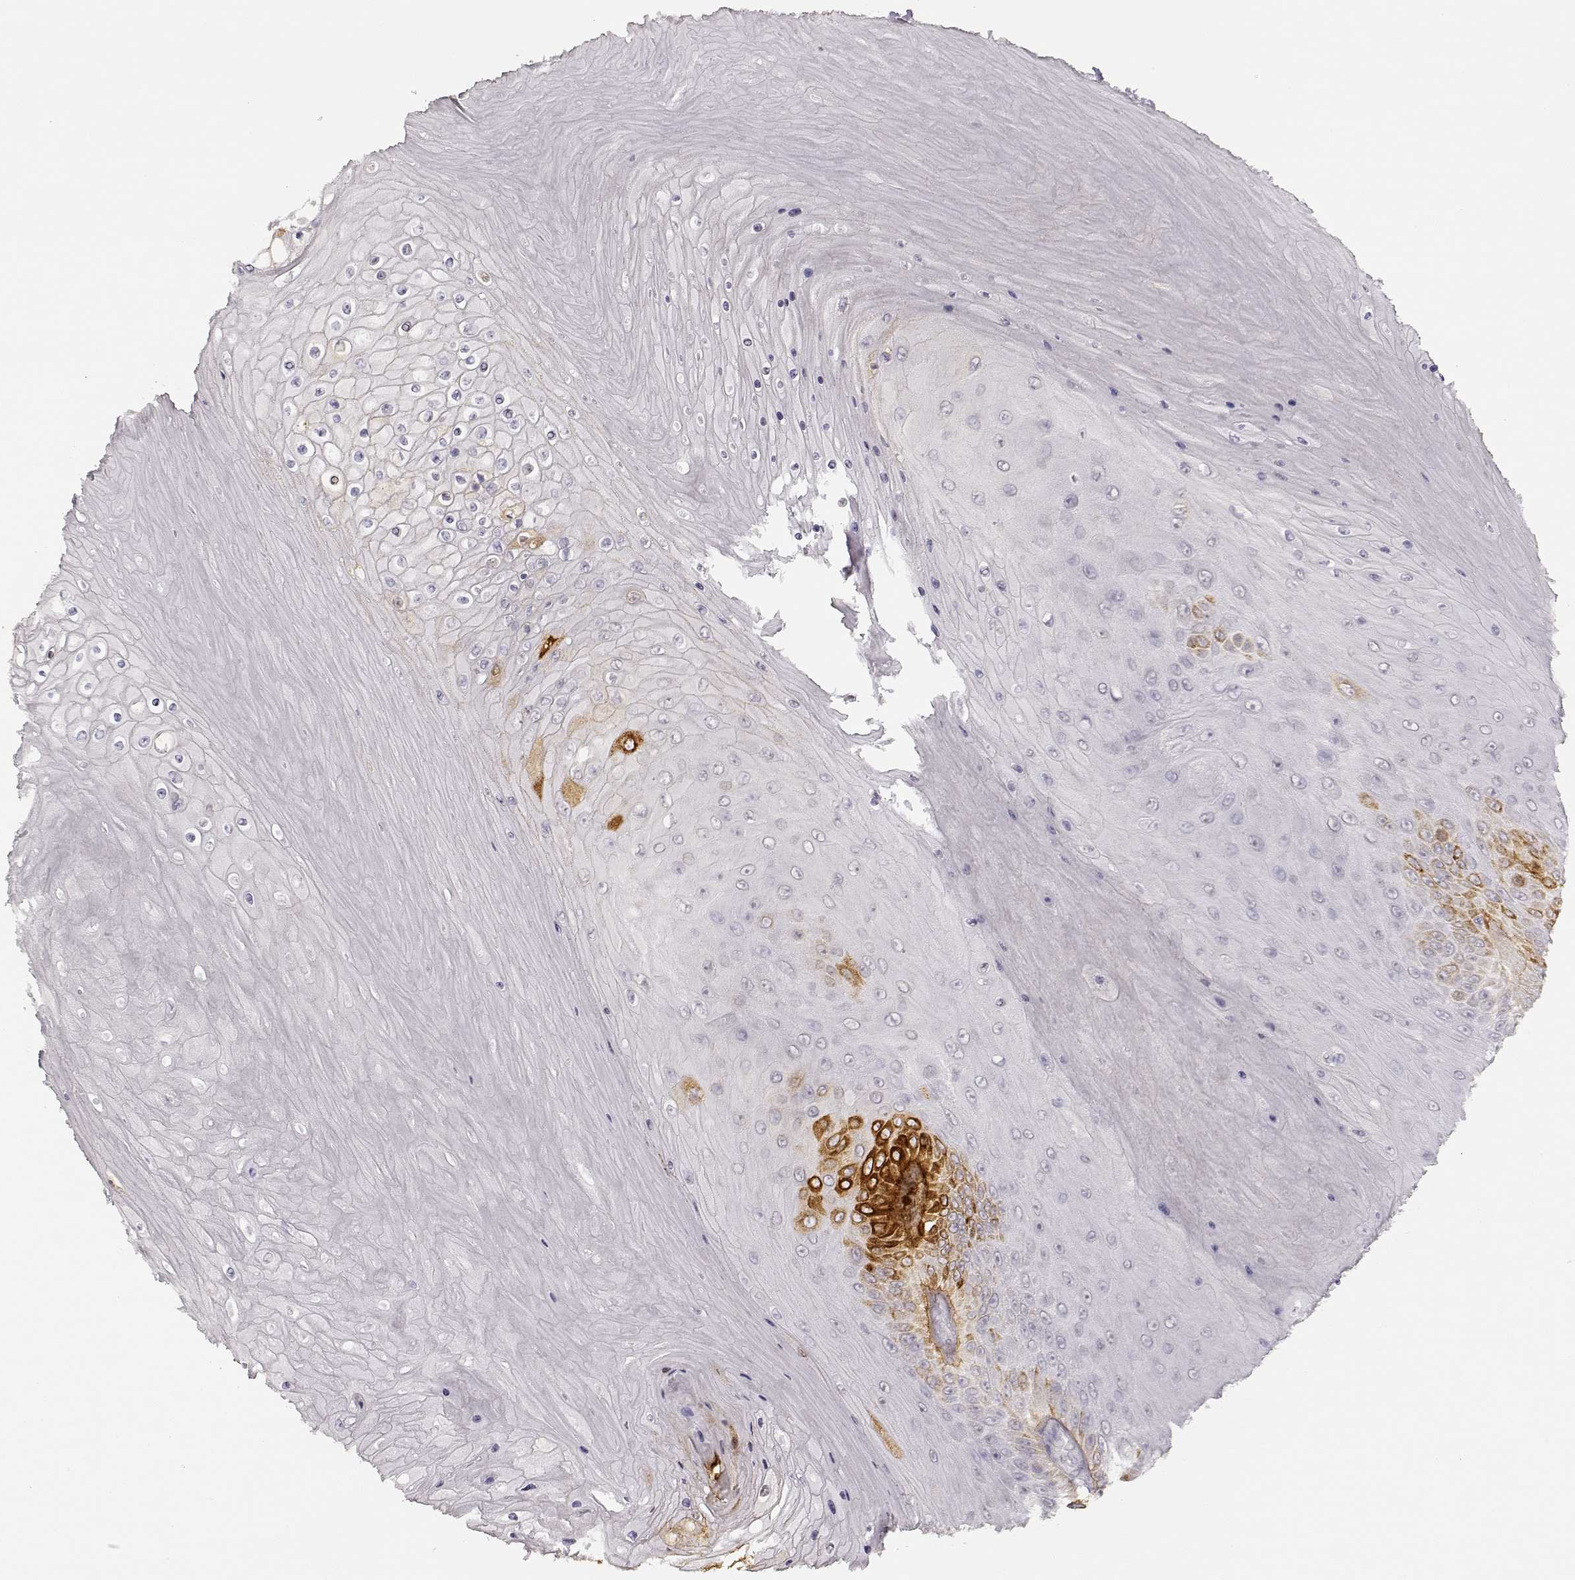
{"staining": {"intensity": "strong", "quantity": "<25%", "location": "cytoplasmic/membranous"}, "tissue": "skin cancer", "cell_type": "Tumor cells", "image_type": "cancer", "snomed": [{"axis": "morphology", "description": "Squamous cell carcinoma, NOS"}, {"axis": "topography", "description": "Skin"}], "caption": "A micrograph of skin cancer stained for a protein displays strong cytoplasmic/membranous brown staining in tumor cells.", "gene": "LAMC2", "patient": {"sex": "male", "age": 62}}